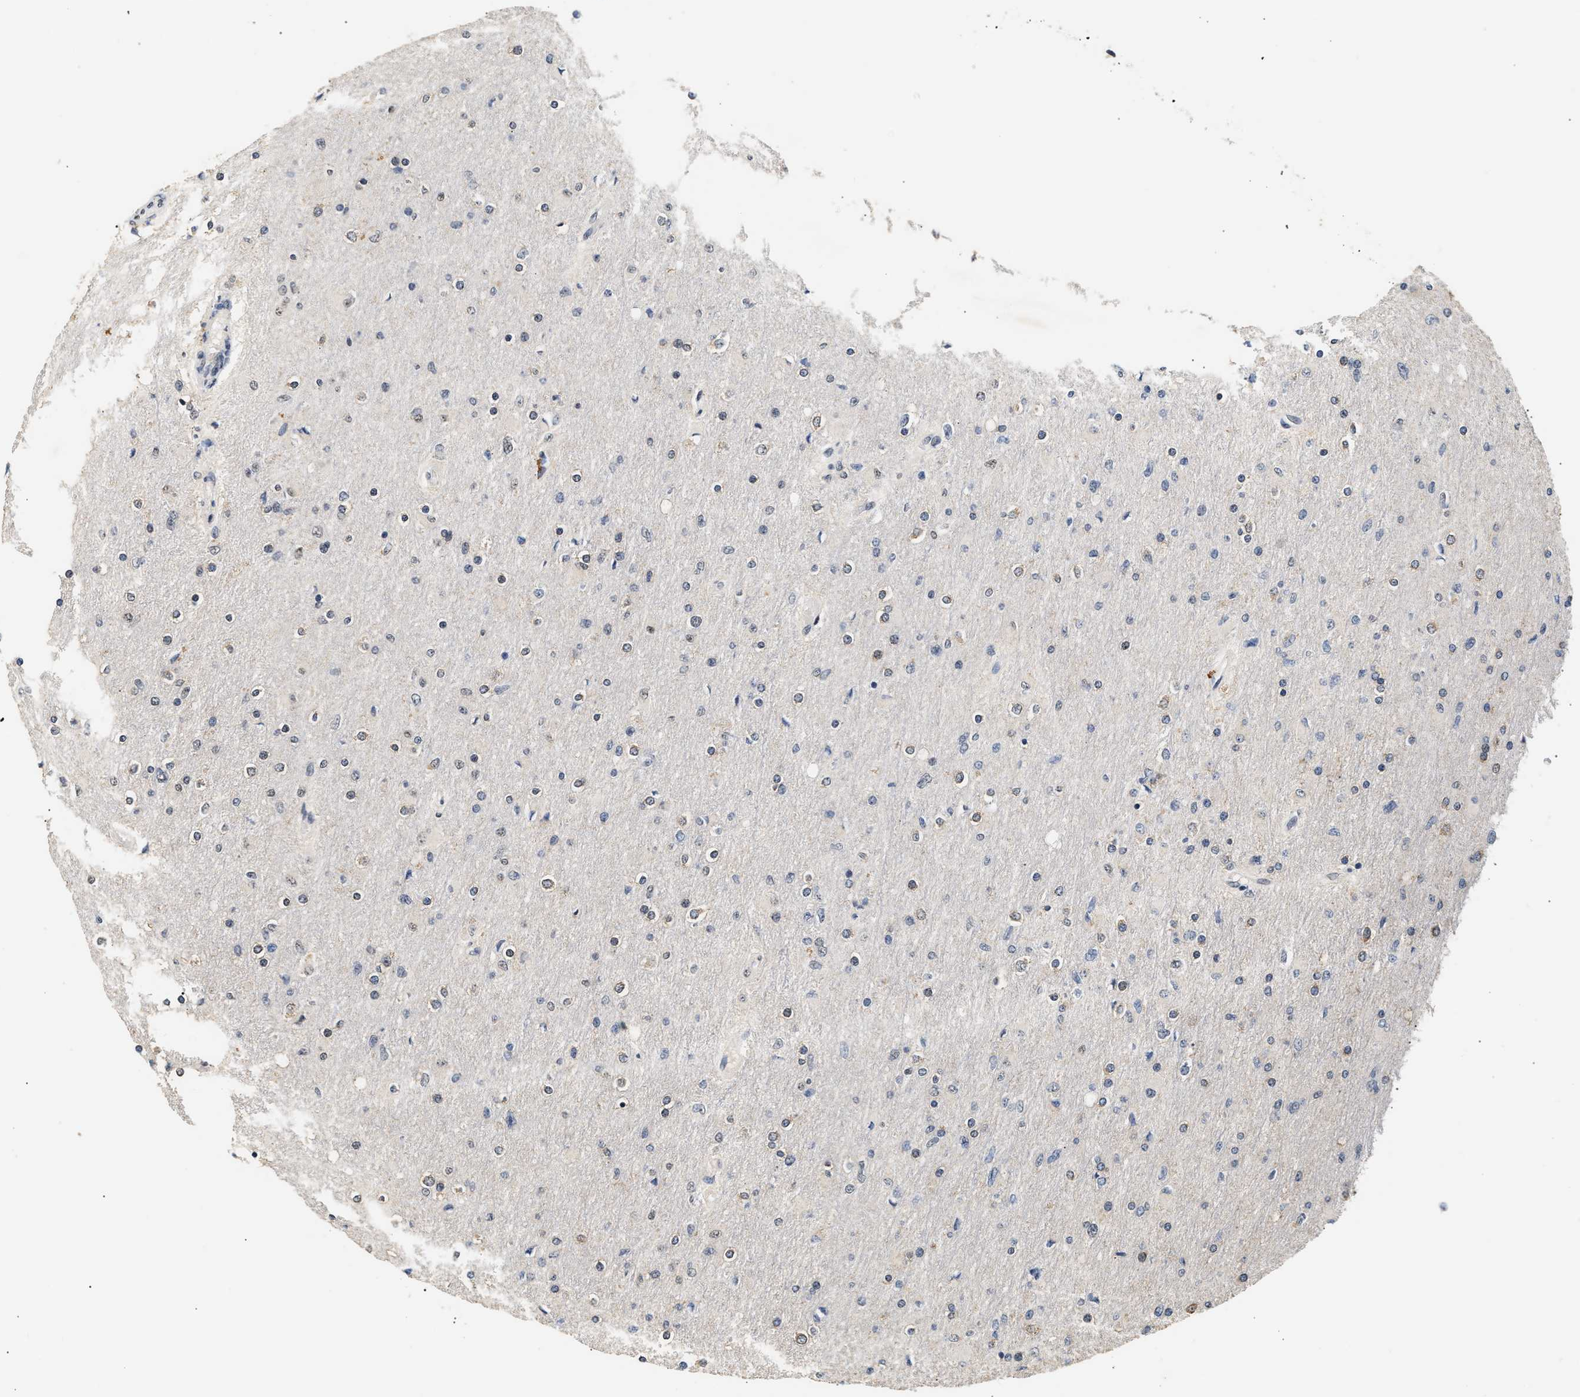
{"staining": {"intensity": "weak", "quantity": "<25%", "location": "nuclear"}, "tissue": "glioma", "cell_type": "Tumor cells", "image_type": "cancer", "snomed": [{"axis": "morphology", "description": "Glioma, malignant, High grade"}, {"axis": "topography", "description": "Cerebral cortex"}], "caption": "Tumor cells show no significant expression in glioma.", "gene": "THOC1", "patient": {"sex": "female", "age": 36}}